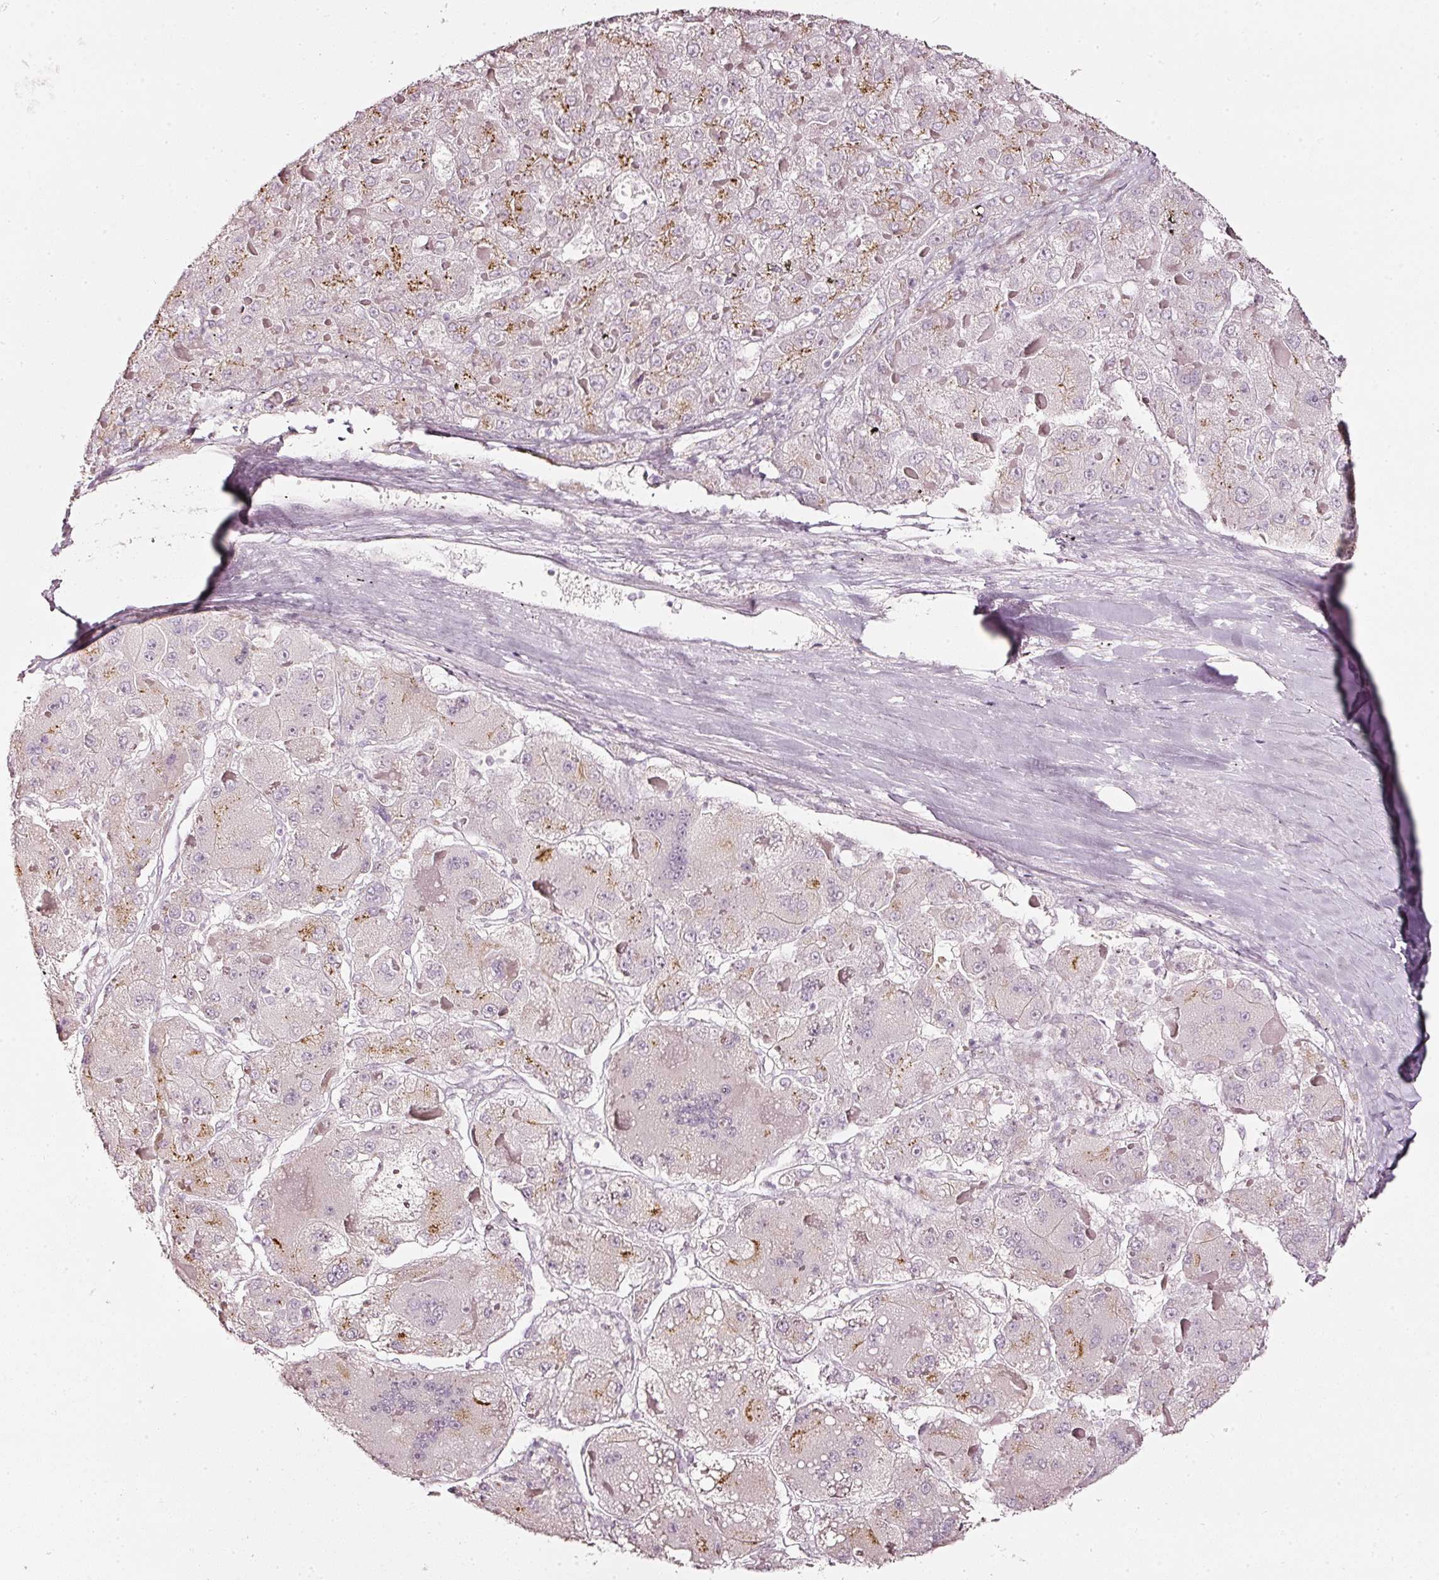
{"staining": {"intensity": "weak", "quantity": "25%-75%", "location": "cytoplasmic/membranous"}, "tissue": "liver cancer", "cell_type": "Tumor cells", "image_type": "cancer", "snomed": [{"axis": "morphology", "description": "Carcinoma, Hepatocellular, NOS"}, {"axis": "topography", "description": "Liver"}], "caption": "Liver cancer (hepatocellular carcinoma) stained for a protein (brown) reveals weak cytoplasmic/membranous positive expression in about 25%-75% of tumor cells.", "gene": "SDF4", "patient": {"sex": "female", "age": 73}}